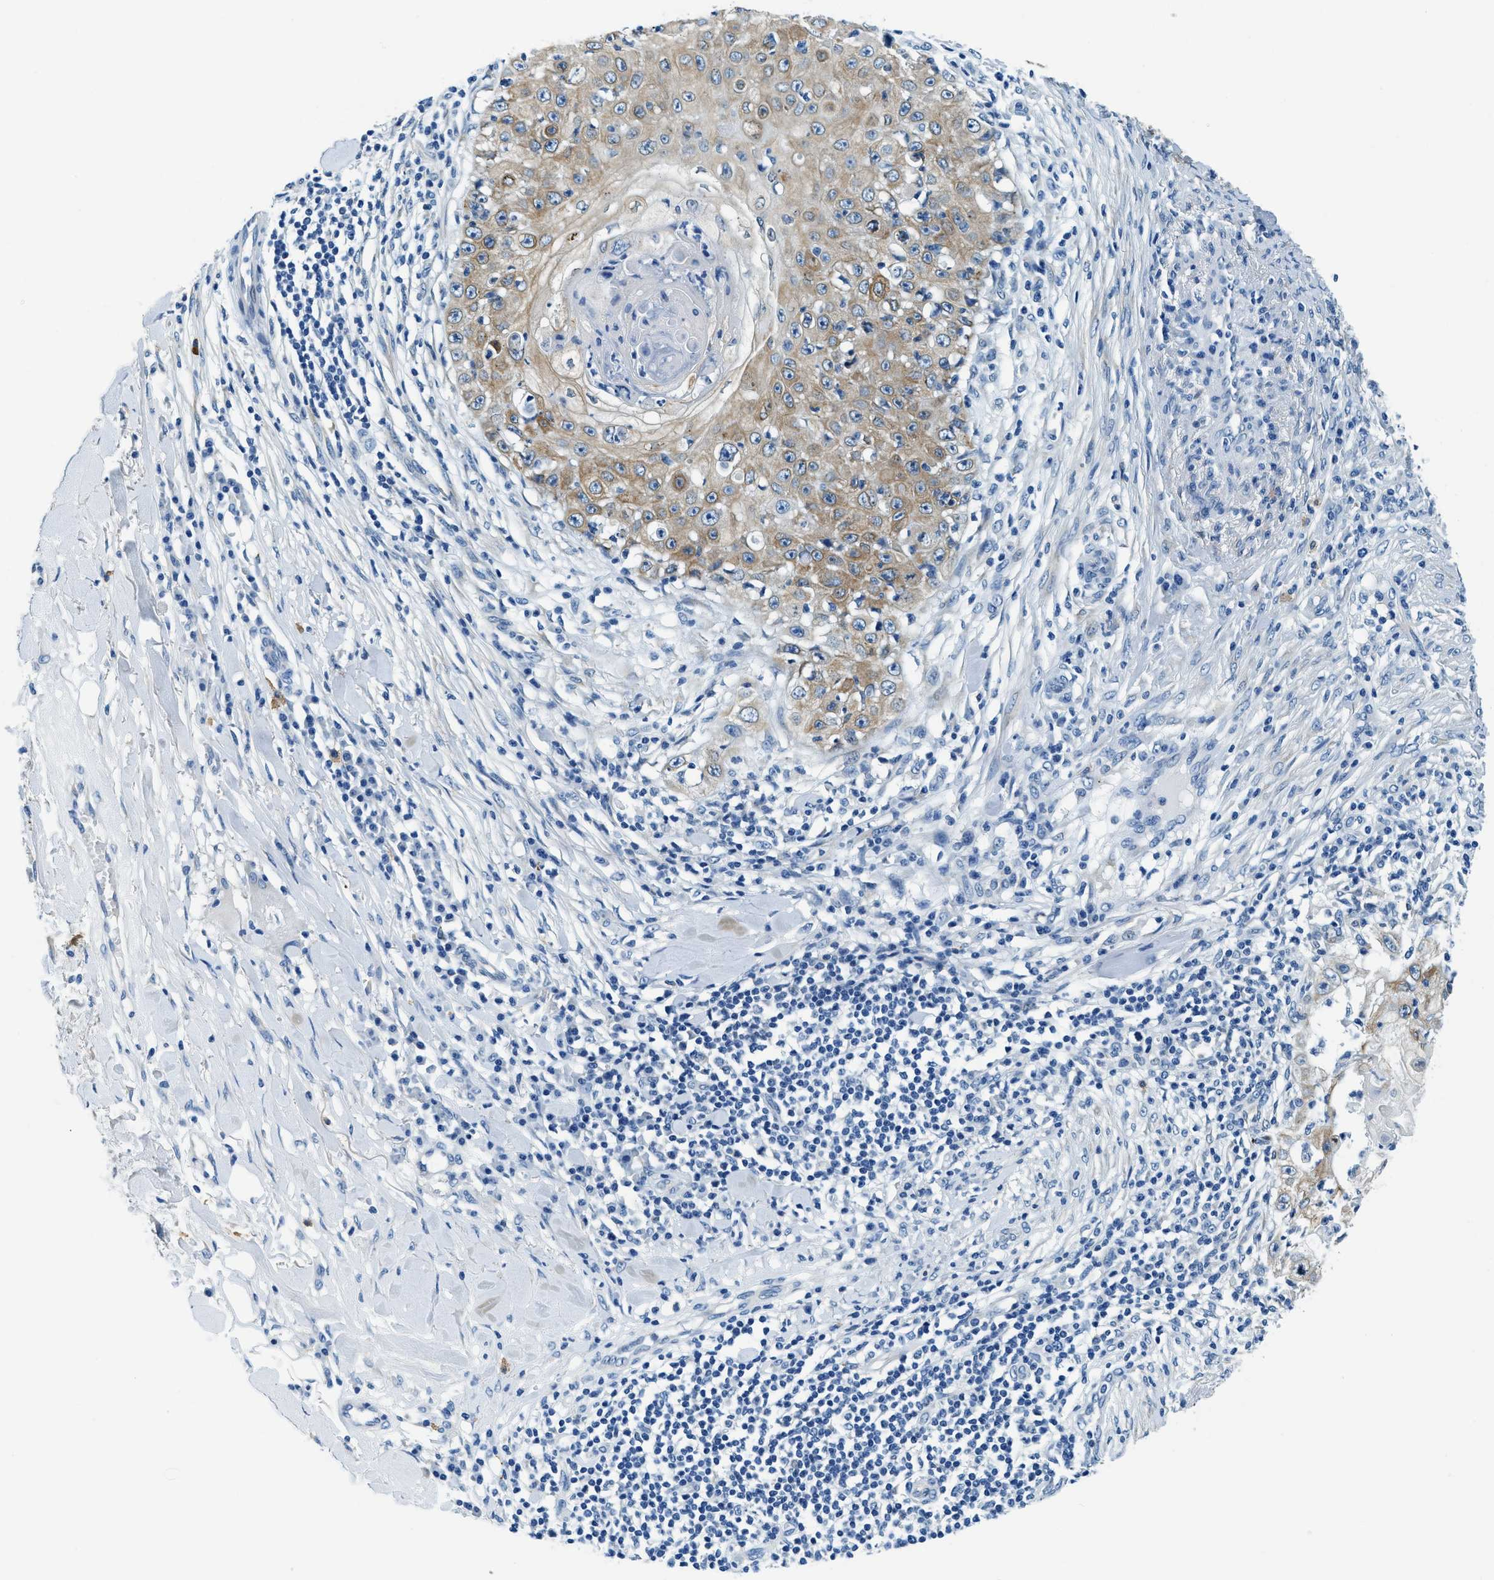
{"staining": {"intensity": "moderate", "quantity": ">75%", "location": "cytoplasmic/membranous"}, "tissue": "skin cancer", "cell_type": "Tumor cells", "image_type": "cancer", "snomed": [{"axis": "morphology", "description": "Squamous cell carcinoma, NOS"}, {"axis": "topography", "description": "Skin"}], "caption": "Immunohistochemical staining of human skin cancer (squamous cell carcinoma) demonstrates moderate cytoplasmic/membranous protein staining in about >75% of tumor cells.", "gene": "UBAC2", "patient": {"sex": "male", "age": 86}}